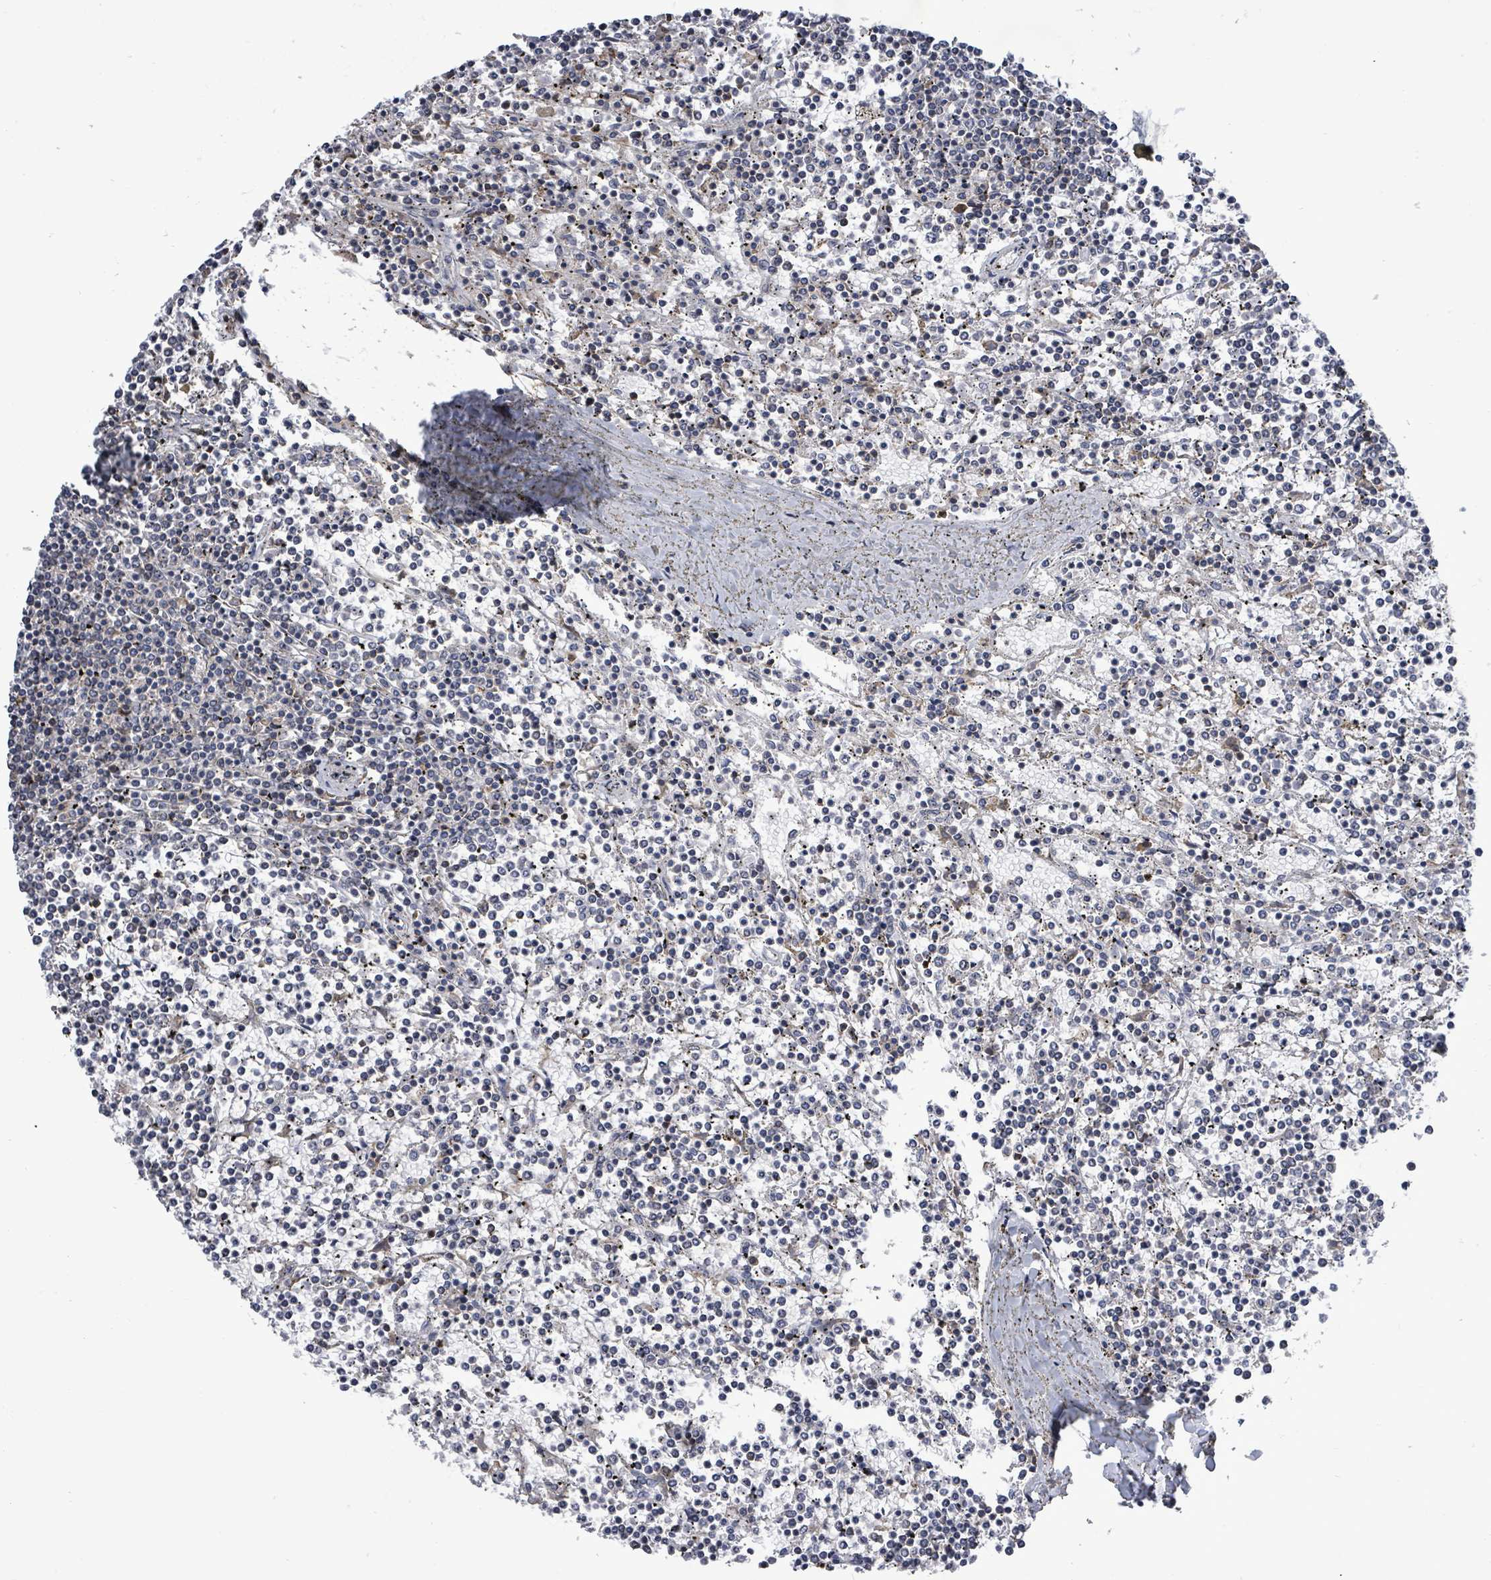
{"staining": {"intensity": "negative", "quantity": "none", "location": "none"}, "tissue": "lymphoma", "cell_type": "Tumor cells", "image_type": "cancer", "snomed": [{"axis": "morphology", "description": "Malignant lymphoma, non-Hodgkin's type, Low grade"}, {"axis": "topography", "description": "Spleen"}], "caption": "There is no significant expression in tumor cells of low-grade malignant lymphoma, non-Hodgkin's type. Brightfield microscopy of IHC stained with DAB (brown) and hematoxylin (blue), captured at high magnification.", "gene": "PAPSS1", "patient": {"sex": "female", "age": 19}}